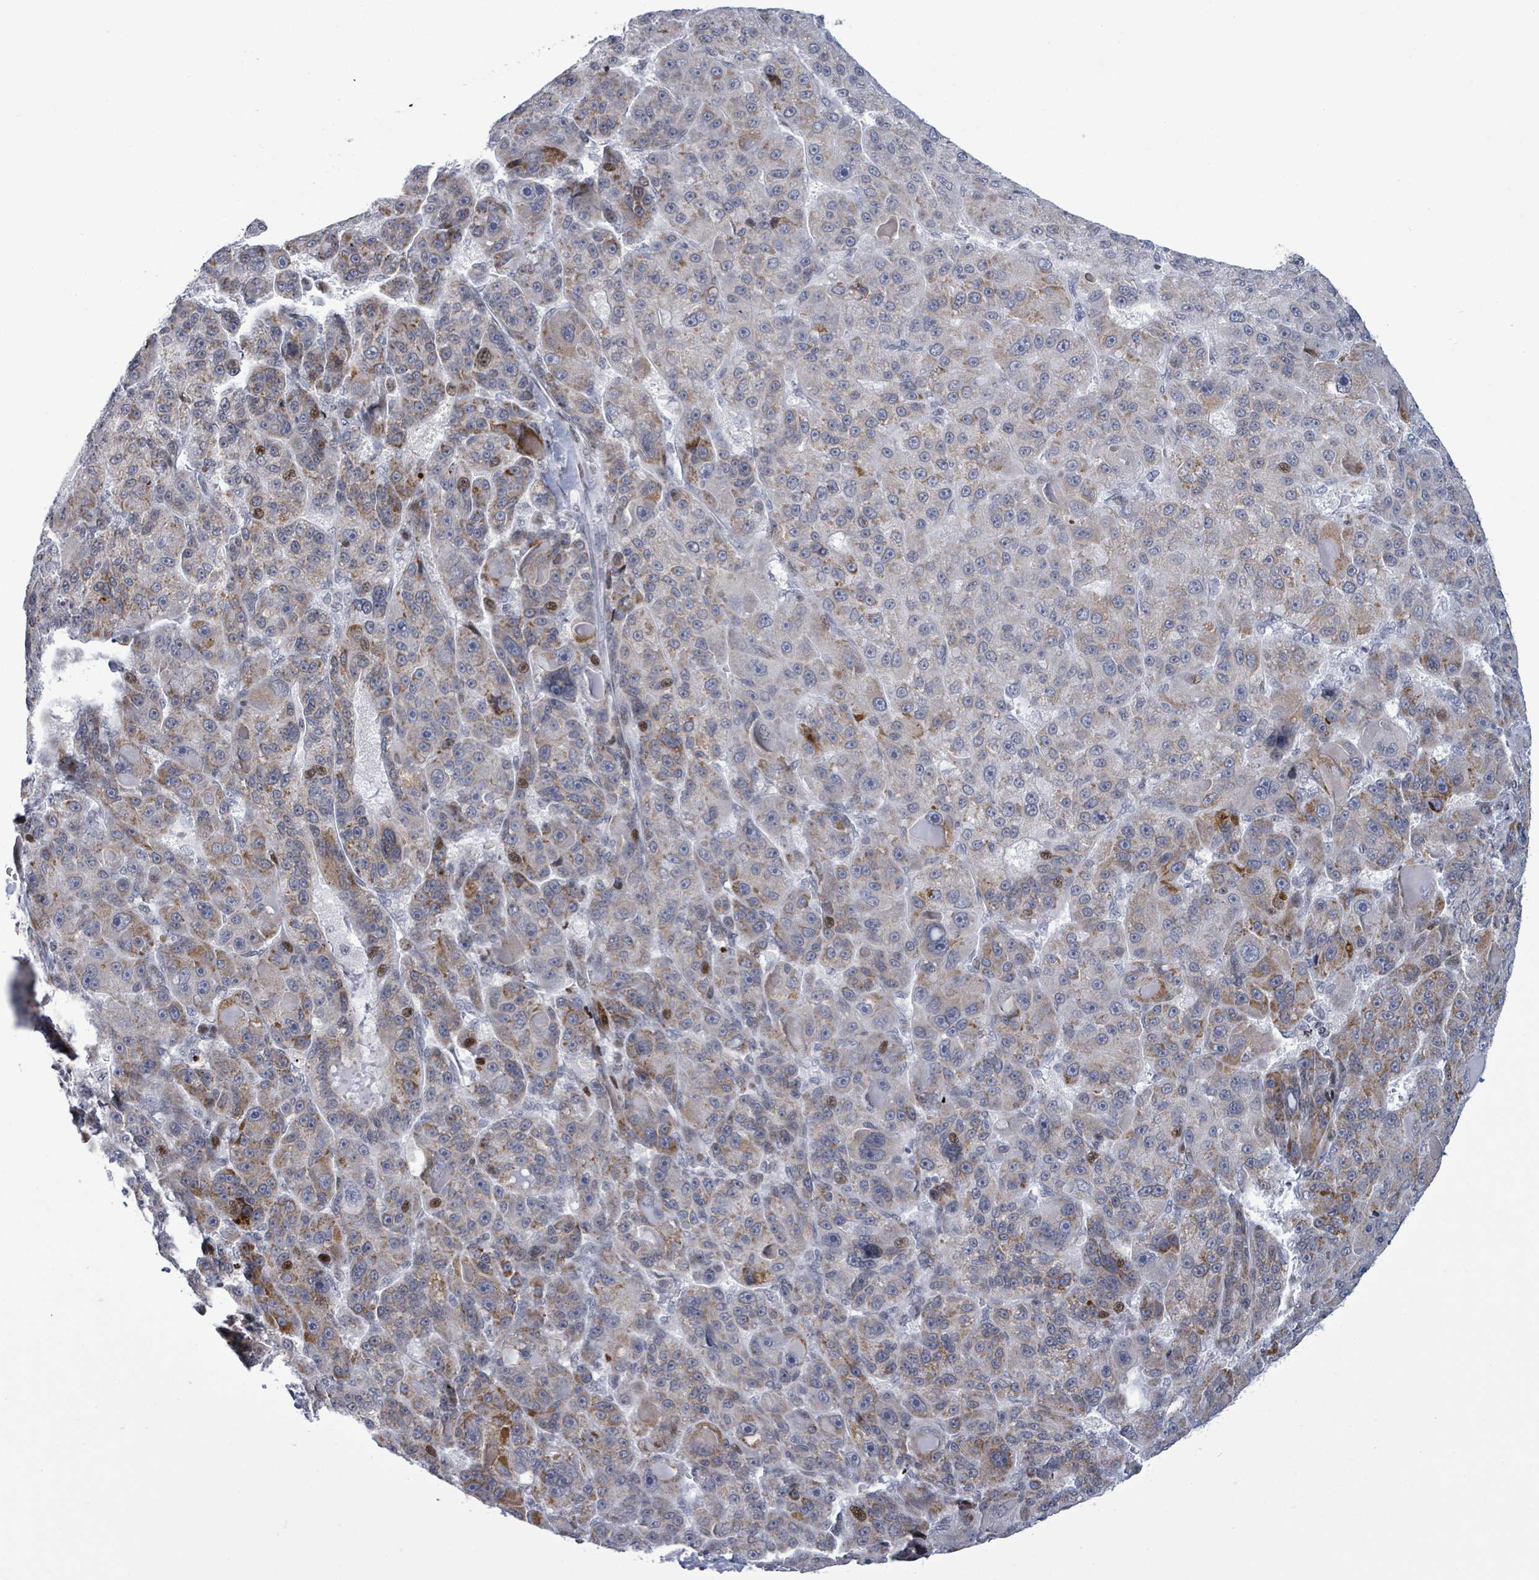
{"staining": {"intensity": "moderate", "quantity": "25%-75%", "location": "cytoplasmic/membranous"}, "tissue": "liver cancer", "cell_type": "Tumor cells", "image_type": "cancer", "snomed": [{"axis": "morphology", "description": "Carcinoma, Hepatocellular, NOS"}, {"axis": "topography", "description": "Liver"}], "caption": "IHC (DAB) staining of liver cancer displays moderate cytoplasmic/membranous protein expression in about 25%-75% of tumor cells. (DAB (3,3'-diaminobenzidine) IHC, brown staining for protein, blue staining for nuclei).", "gene": "FNDC4", "patient": {"sex": "male", "age": 76}}